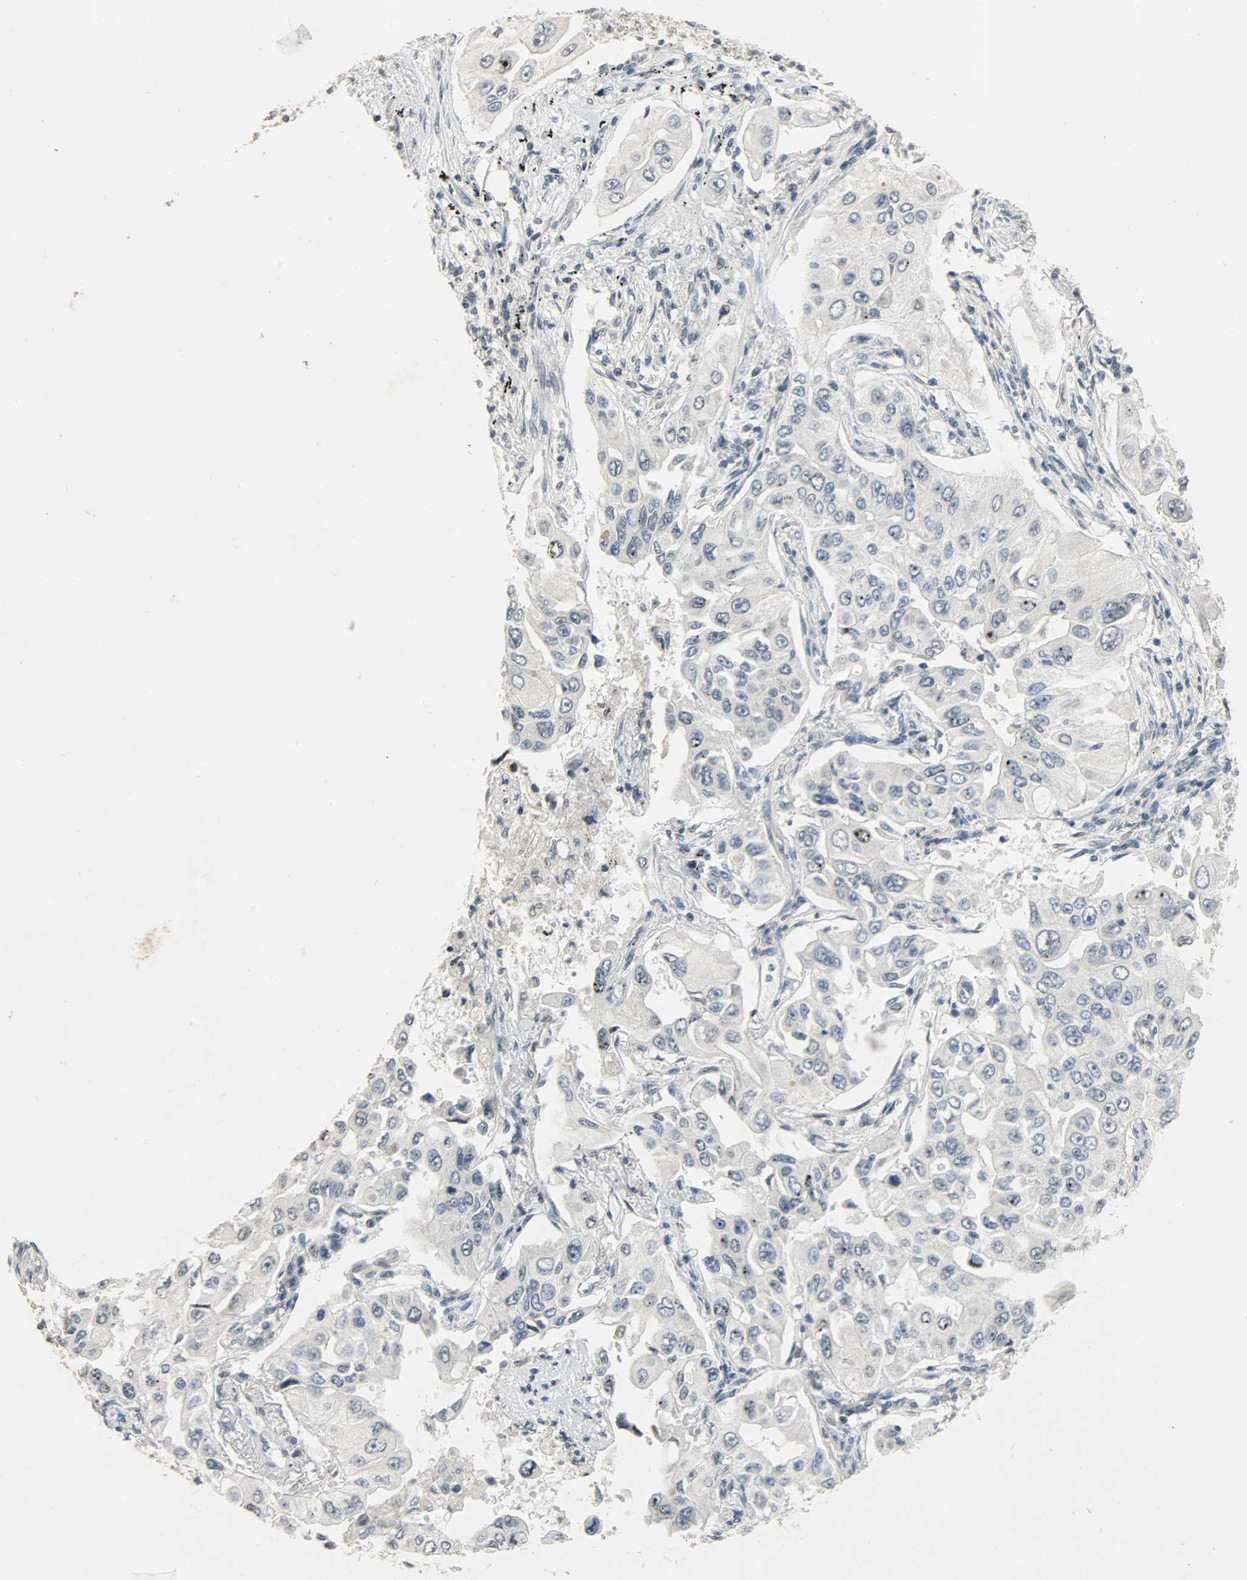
{"staining": {"intensity": "negative", "quantity": "none", "location": "none"}, "tissue": "lung cancer", "cell_type": "Tumor cells", "image_type": "cancer", "snomed": [{"axis": "morphology", "description": "Adenocarcinoma, NOS"}, {"axis": "topography", "description": "Lung"}], "caption": "An immunohistochemistry (IHC) image of adenocarcinoma (lung) is shown. There is no staining in tumor cells of adenocarcinoma (lung).", "gene": "DNAJB6", "patient": {"sex": "male", "age": 84}}